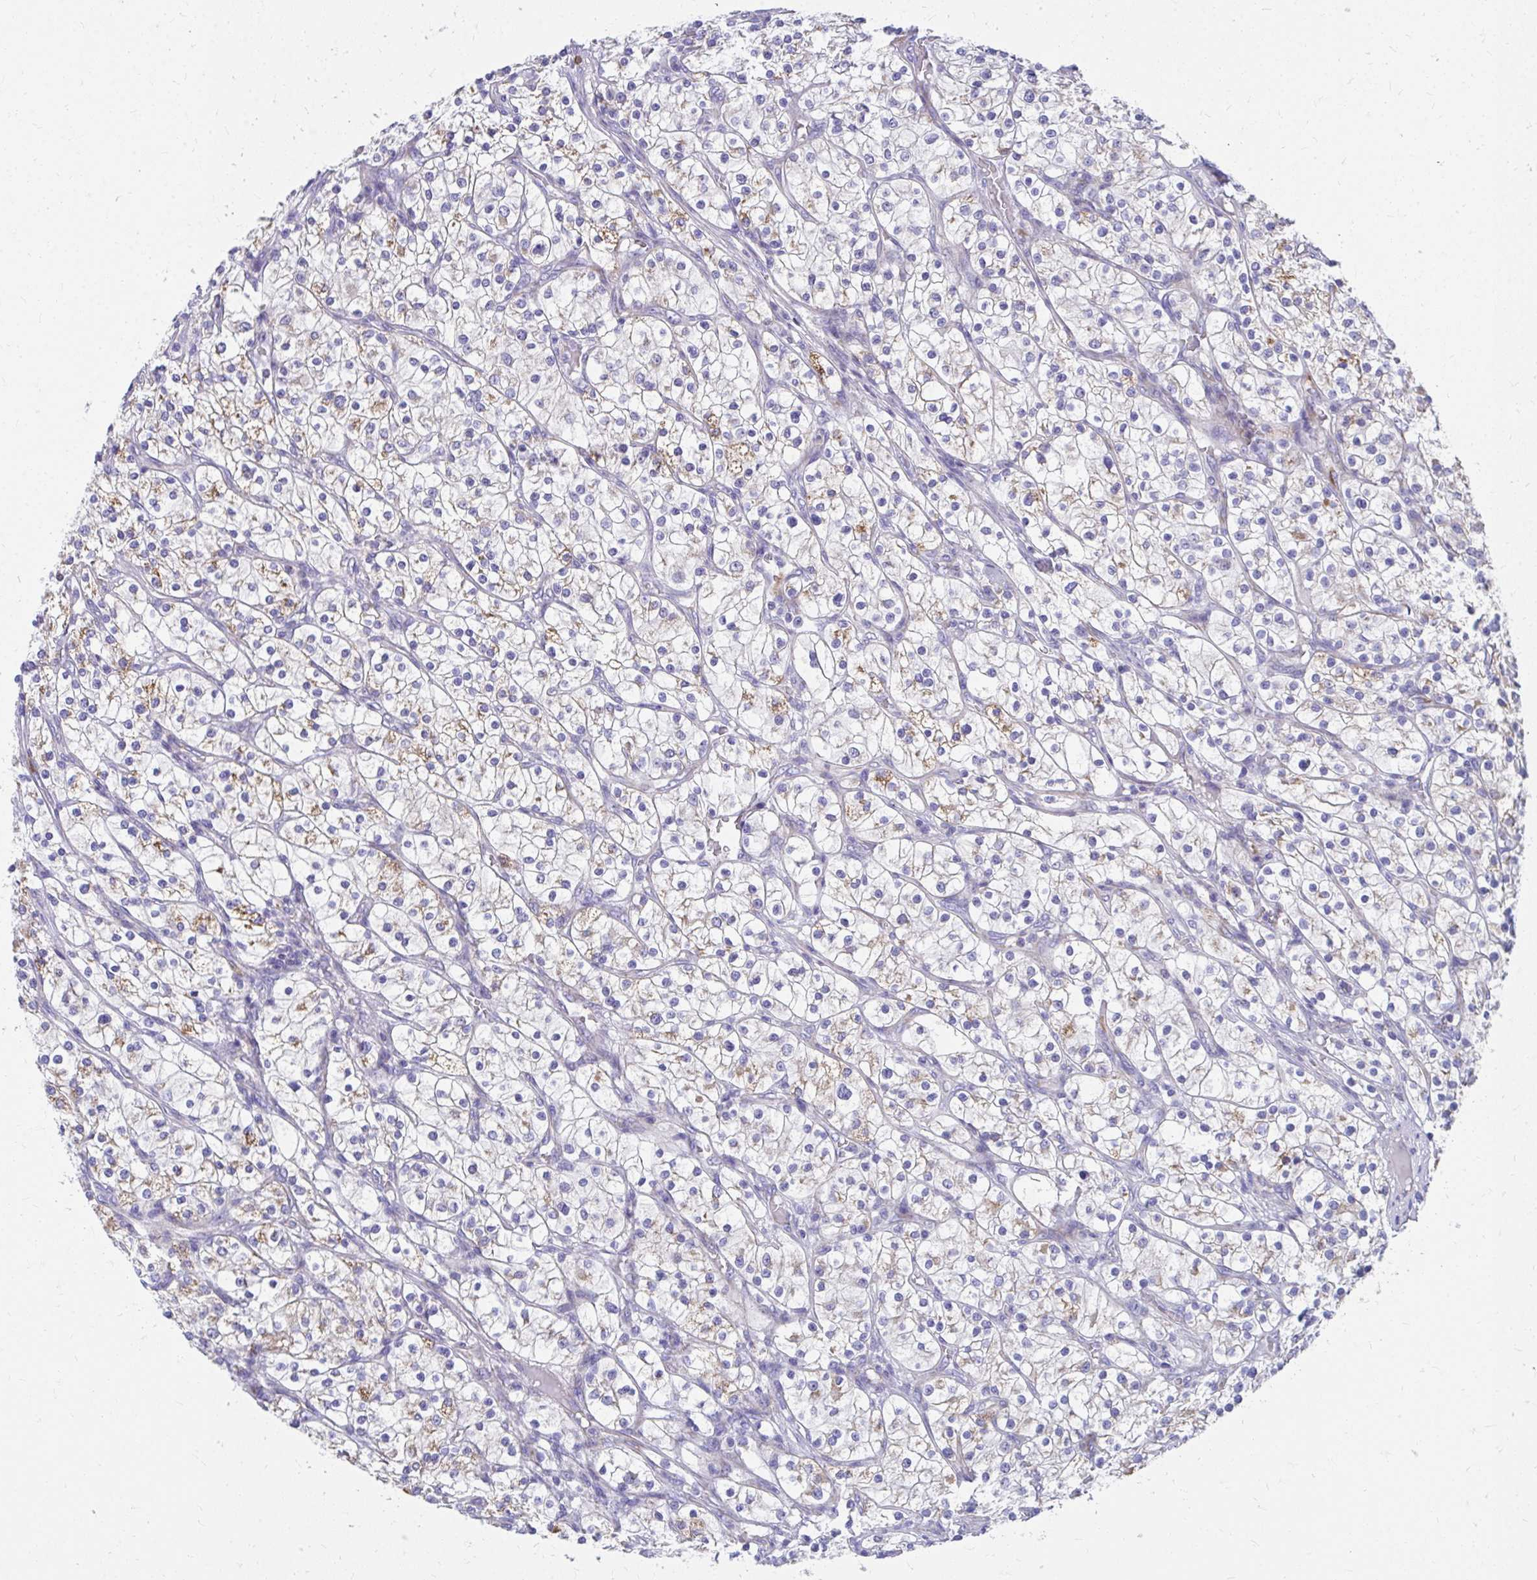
{"staining": {"intensity": "moderate", "quantity": "<25%", "location": "cytoplasmic/membranous"}, "tissue": "renal cancer", "cell_type": "Tumor cells", "image_type": "cancer", "snomed": [{"axis": "morphology", "description": "Adenocarcinoma, NOS"}, {"axis": "topography", "description": "Kidney"}], "caption": "Immunohistochemistry (IHC) micrograph of neoplastic tissue: human adenocarcinoma (renal) stained using IHC demonstrates low levels of moderate protein expression localized specifically in the cytoplasmic/membranous of tumor cells, appearing as a cytoplasmic/membranous brown color.", "gene": "IL37", "patient": {"sex": "male", "age": 80}}